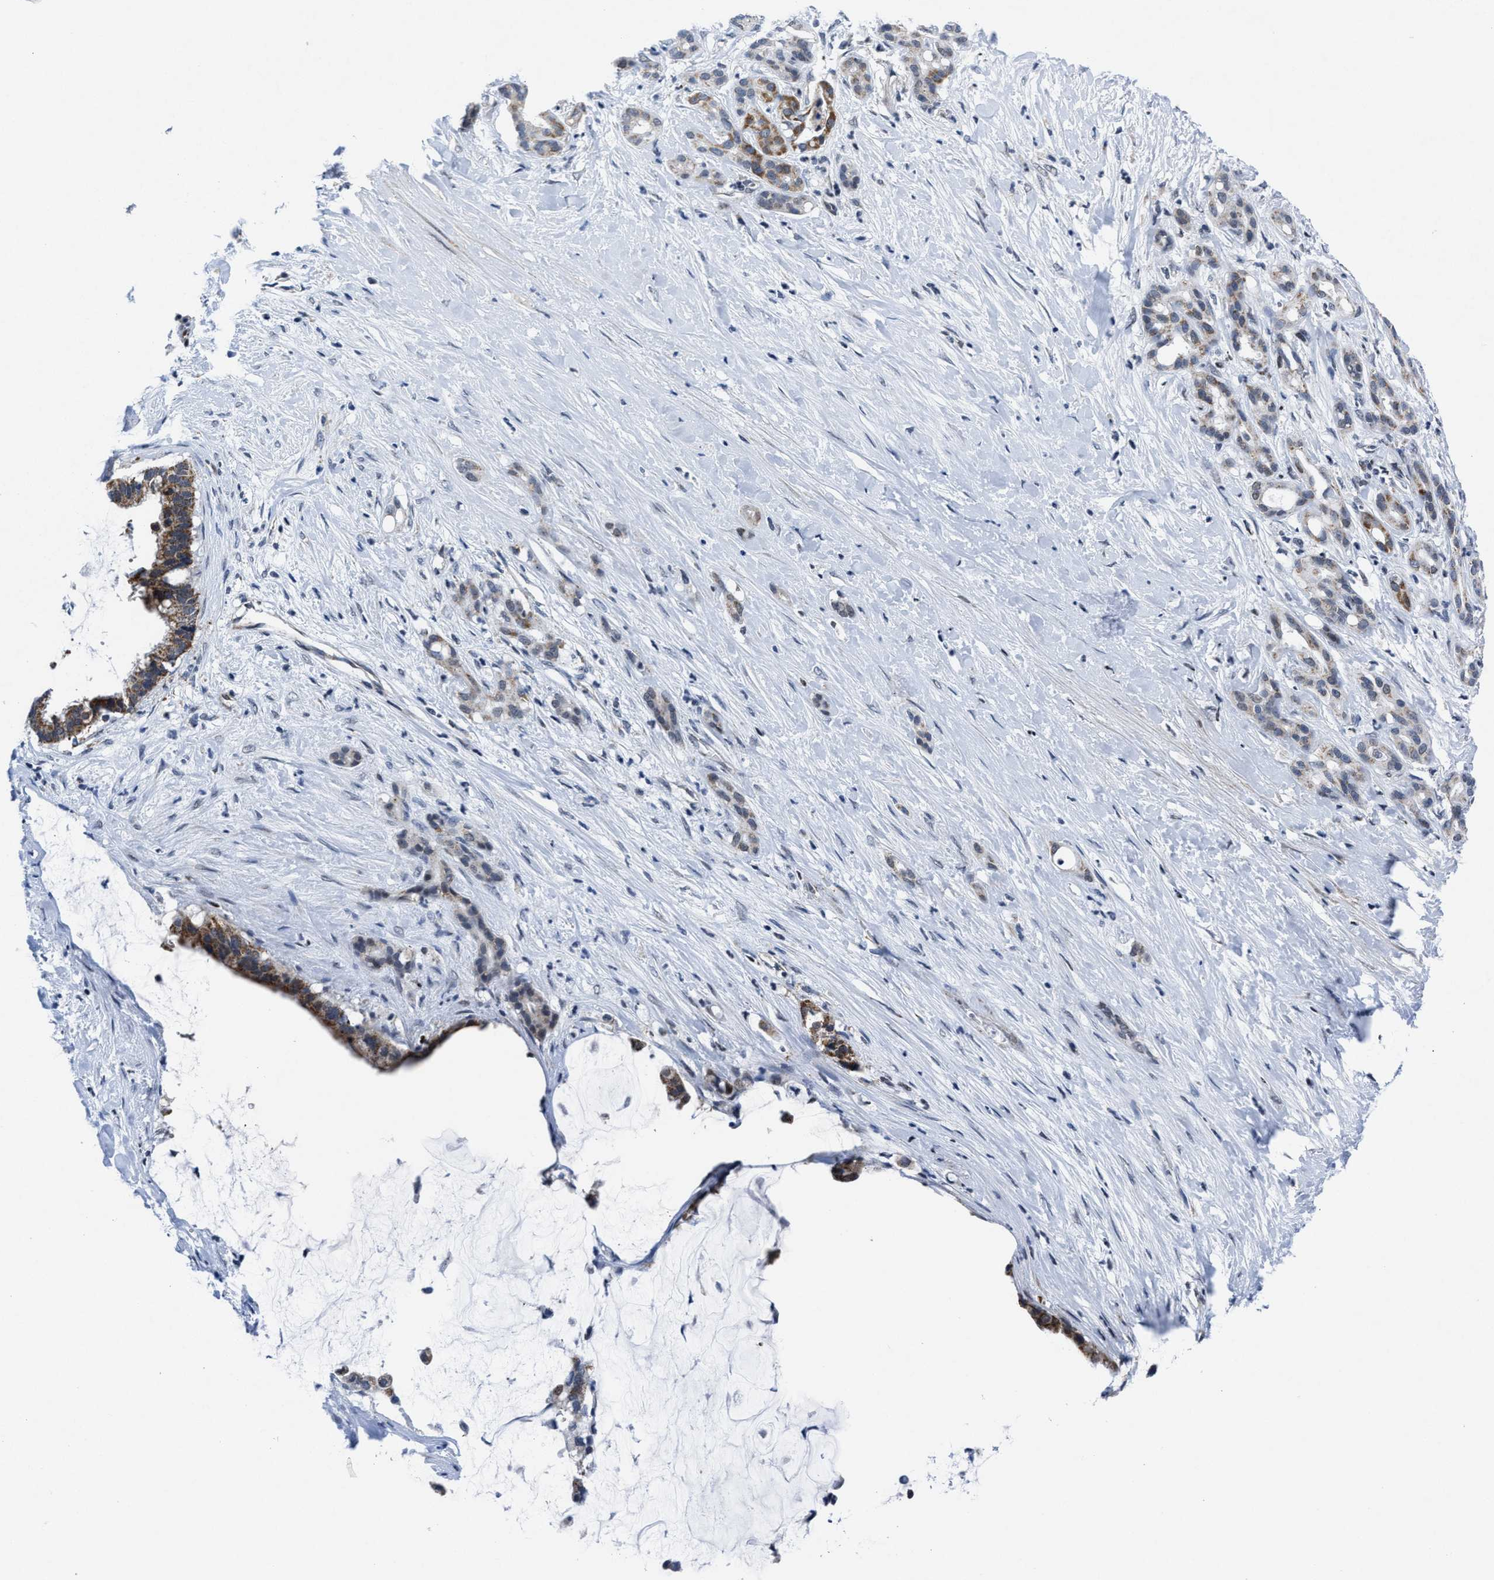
{"staining": {"intensity": "moderate", "quantity": ">75%", "location": "cytoplasmic/membranous"}, "tissue": "pancreatic cancer", "cell_type": "Tumor cells", "image_type": "cancer", "snomed": [{"axis": "morphology", "description": "Adenocarcinoma, NOS"}, {"axis": "topography", "description": "Pancreas"}], "caption": "Protein expression analysis of human adenocarcinoma (pancreatic) reveals moderate cytoplasmic/membranous positivity in approximately >75% of tumor cells.", "gene": "ID3", "patient": {"sex": "male", "age": 41}}